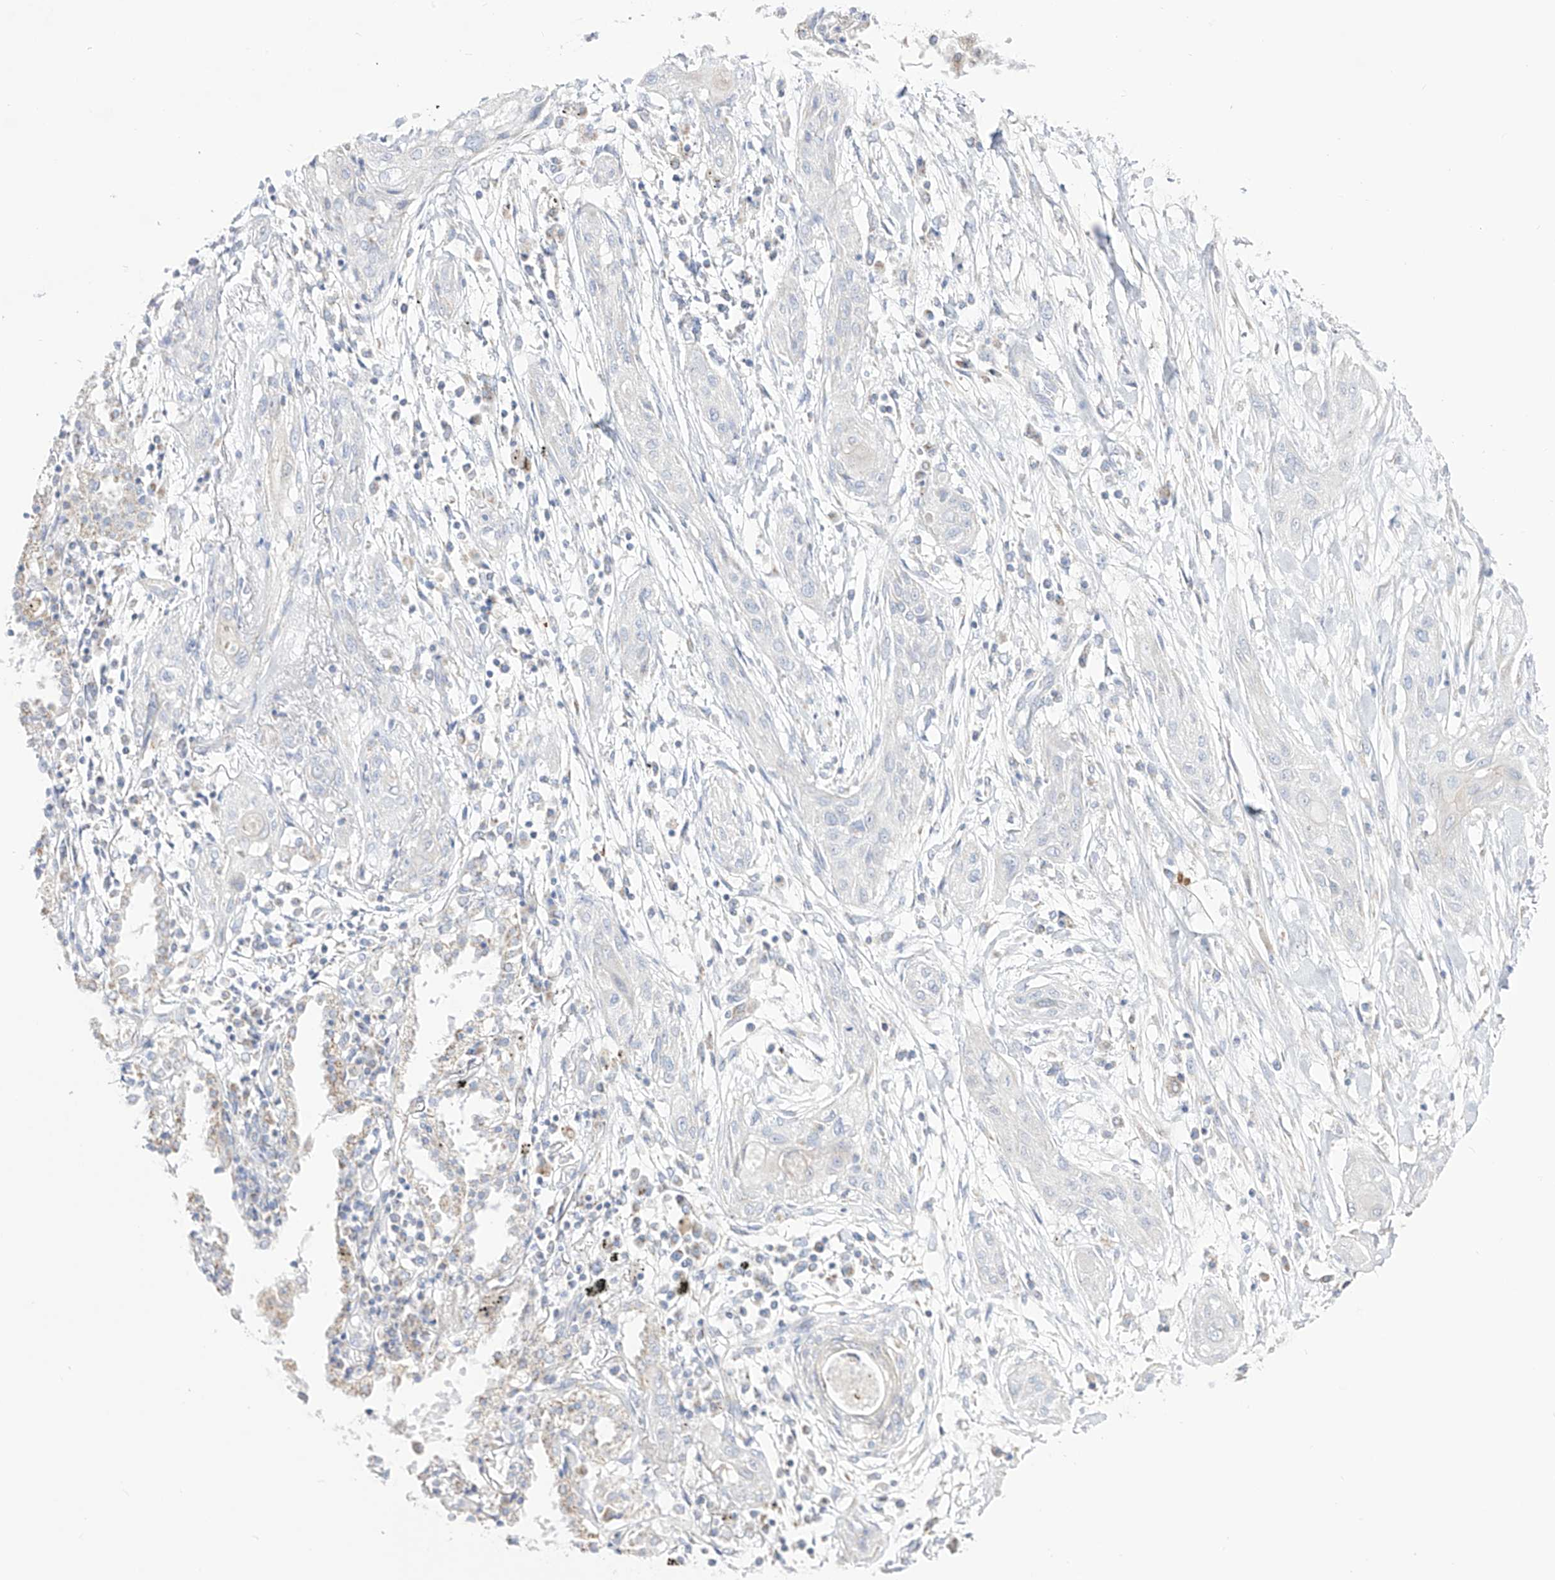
{"staining": {"intensity": "negative", "quantity": "none", "location": "none"}, "tissue": "lung cancer", "cell_type": "Tumor cells", "image_type": "cancer", "snomed": [{"axis": "morphology", "description": "Squamous cell carcinoma, NOS"}, {"axis": "topography", "description": "Lung"}], "caption": "Lung cancer (squamous cell carcinoma) stained for a protein using immunohistochemistry (IHC) displays no staining tumor cells.", "gene": "RCHY1", "patient": {"sex": "female", "age": 47}}